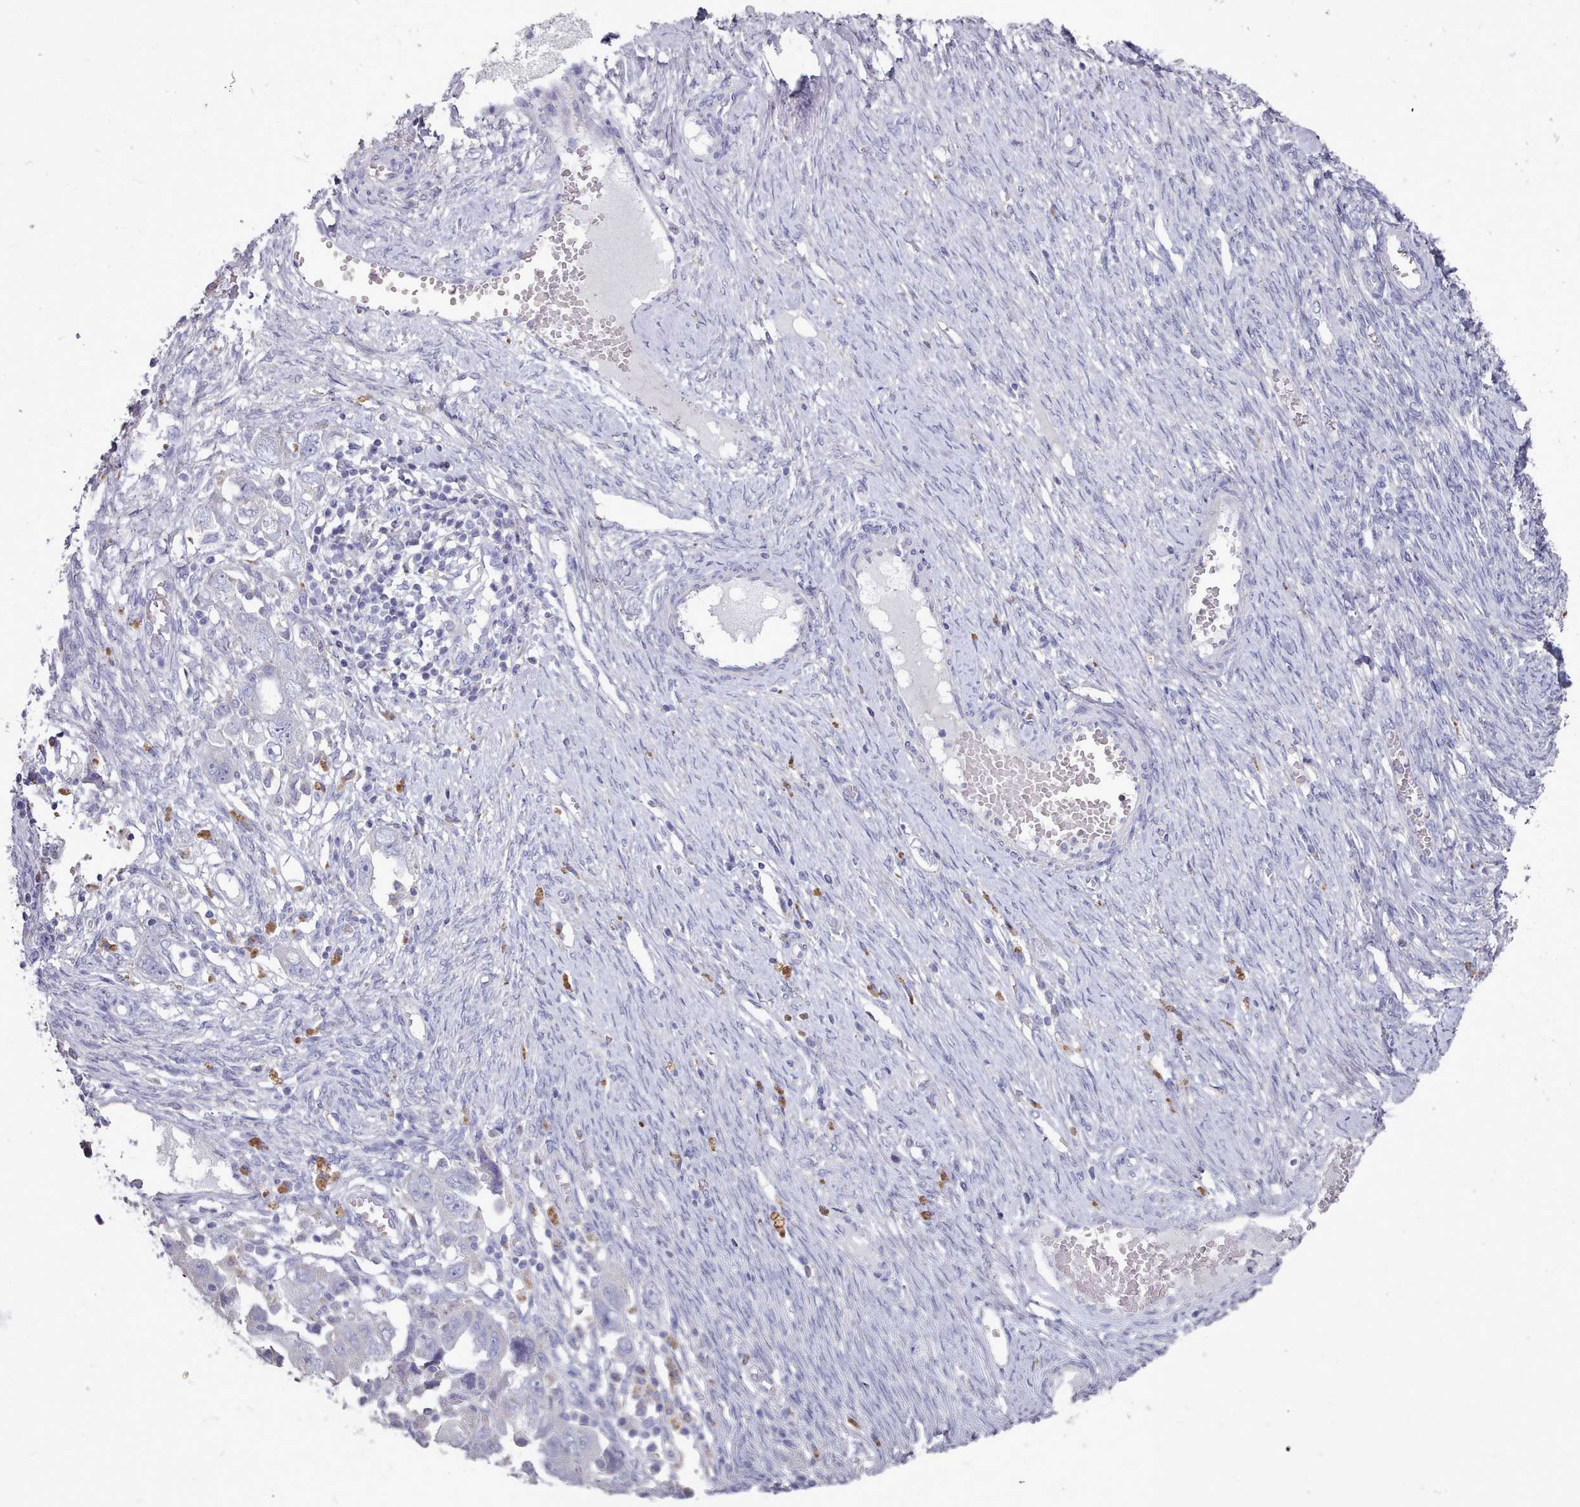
{"staining": {"intensity": "negative", "quantity": "none", "location": "none"}, "tissue": "ovarian cancer", "cell_type": "Tumor cells", "image_type": "cancer", "snomed": [{"axis": "morphology", "description": "Carcinoma, NOS"}, {"axis": "morphology", "description": "Cystadenocarcinoma, serous, NOS"}, {"axis": "topography", "description": "Ovary"}], "caption": "Immunohistochemistry (IHC) histopathology image of human ovarian cancer stained for a protein (brown), which demonstrates no positivity in tumor cells. The staining is performed using DAB brown chromogen with nuclei counter-stained in using hematoxylin.", "gene": "OTULINL", "patient": {"sex": "female", "age": 69}}